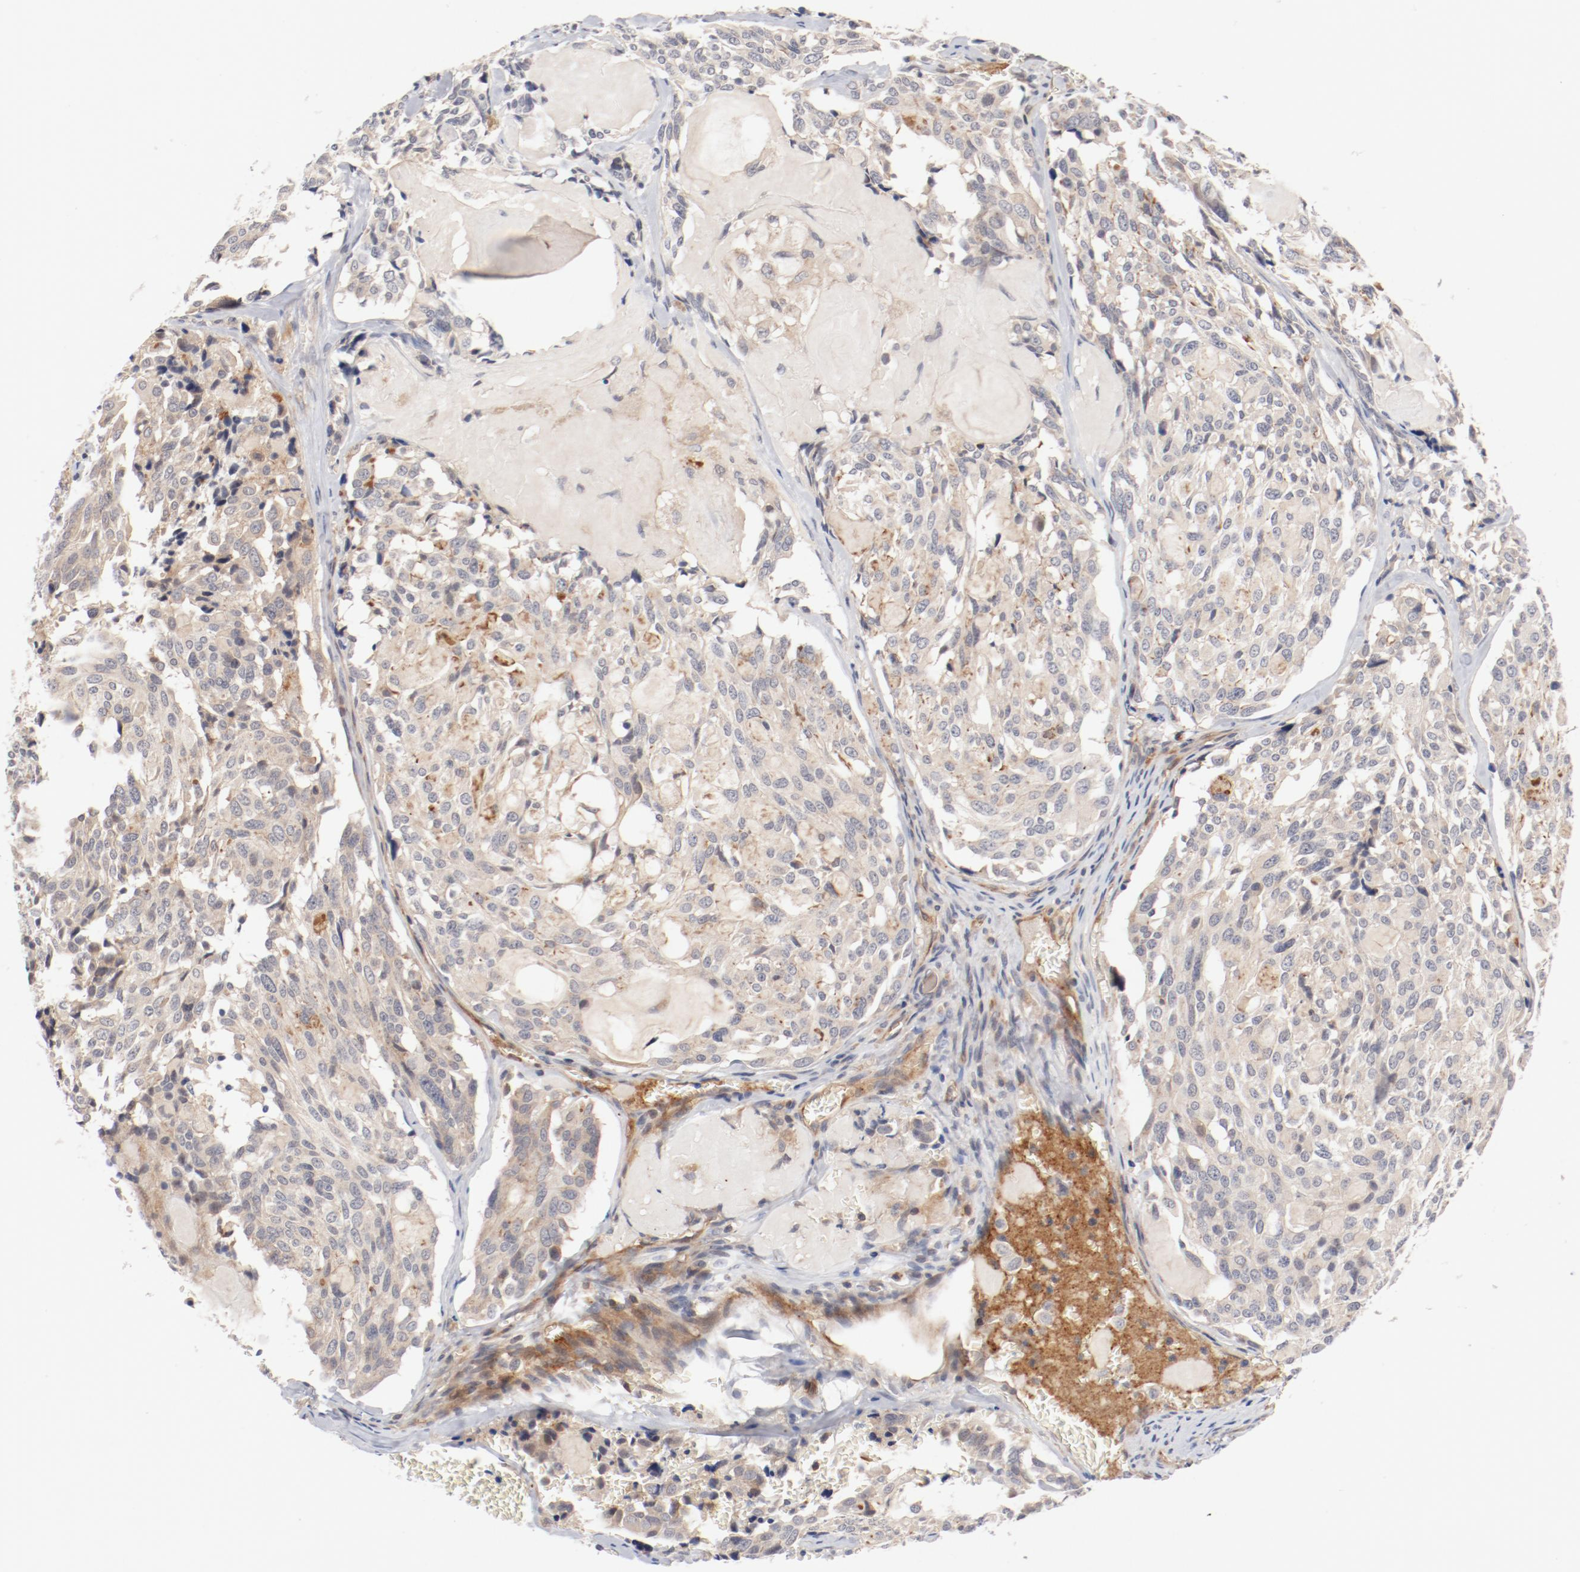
{"staining": {"intensity": "weak", "quantity": "<25%", "location": "cytoplasmic/membranous"}, "tissue": "thyroid cancer", "cell_type": "Tumor cells", "image_type": "cancer", "snomed": [{"axis": "morphology", "description": "Carcinoma, NOS"}, {"axis": "morphology", "description": "Carcinoid, malignant, NOS"}, {"axis": "topography", "description": "Thyroid gland"}], "caption": "Carcinoma (thyroid) was stained to show a protein in brown. There is no significant positivity in tumor cells. (Brightfield microscopy of DAB (3,3'-diaminobenzidine) immunohistochemistry at high magnification).", "gene": "ZNF267", "patient": {"sex": "male", "age": 33}}